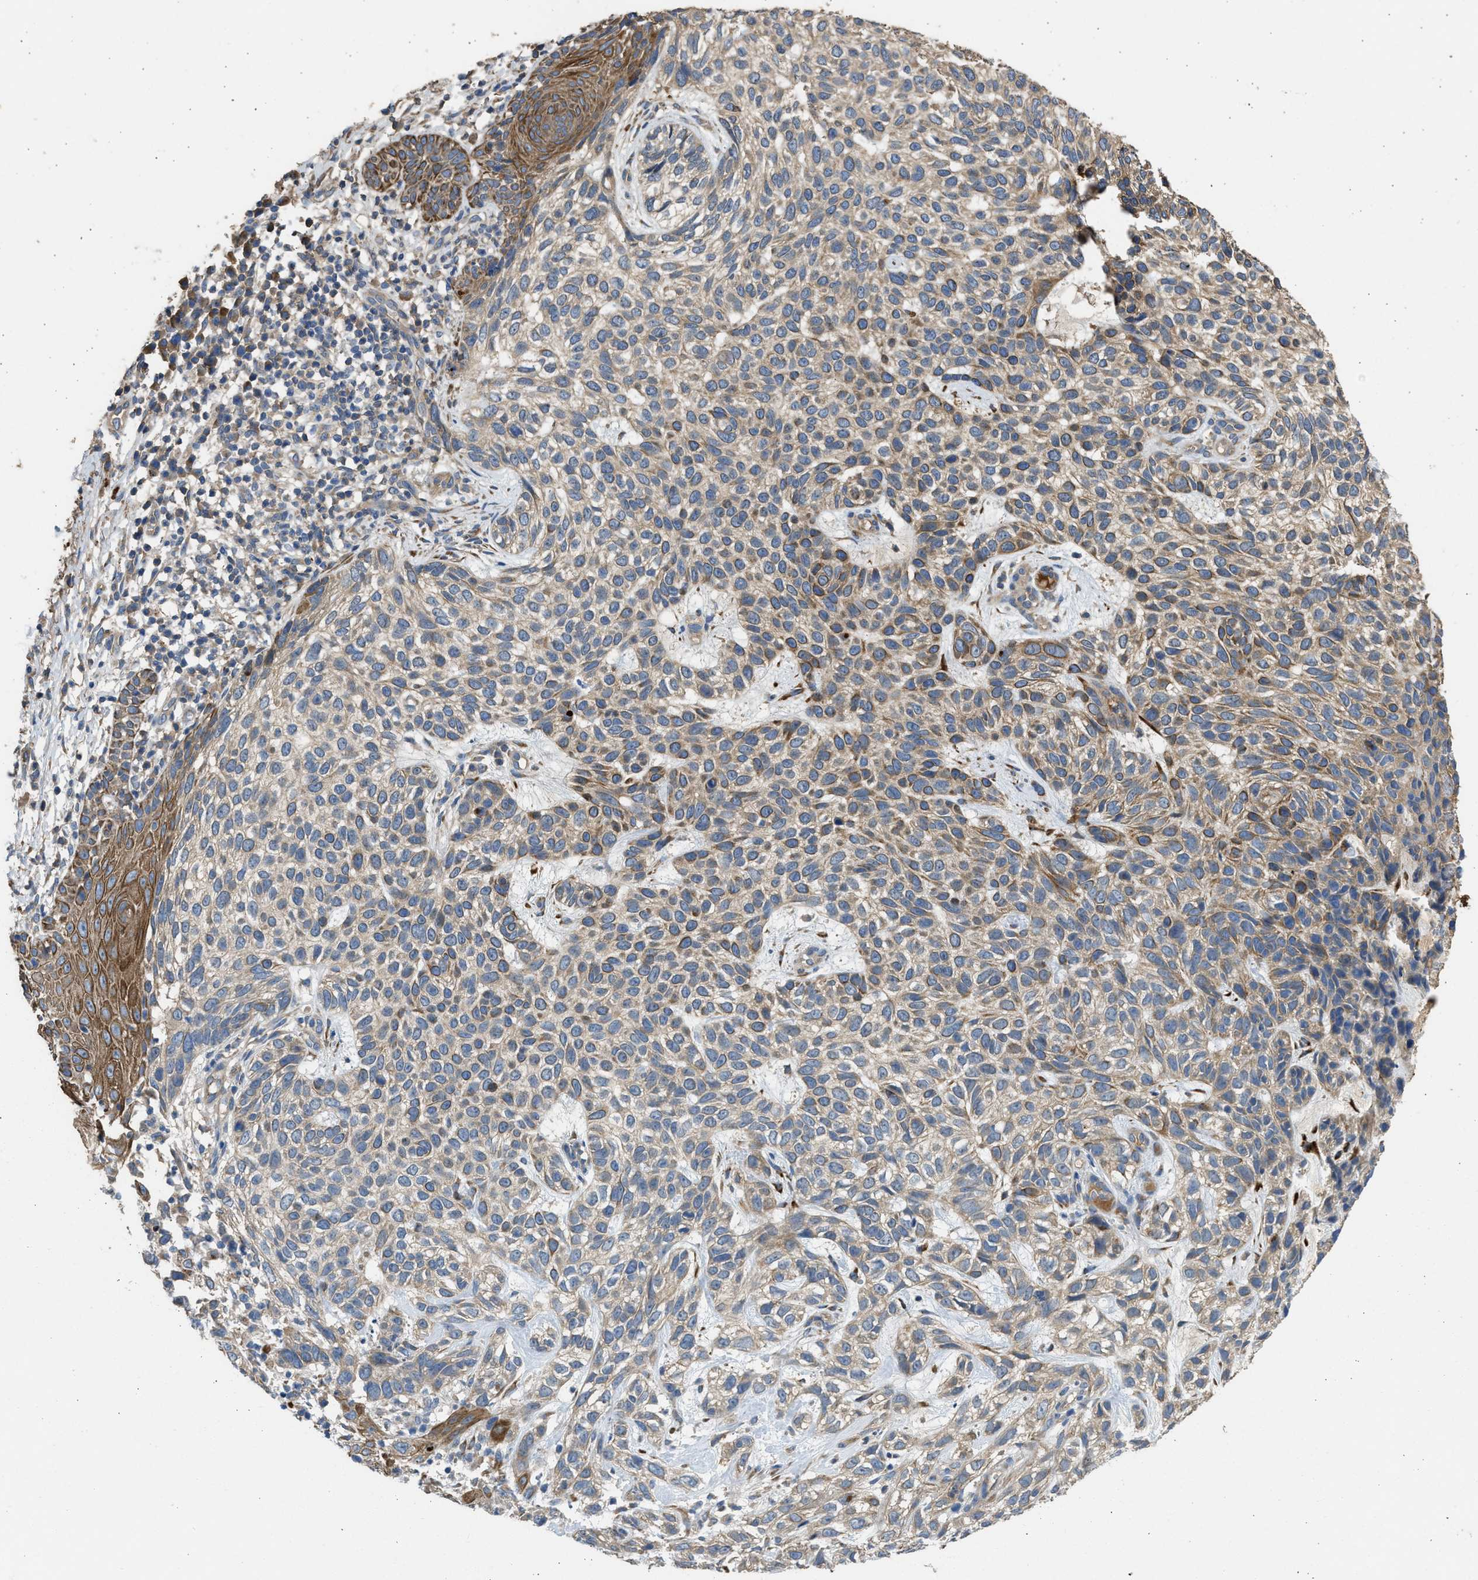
{"staining": {"intensity": "moderate", "quantity": ">75%", "location": "cytoplasmic/membranous"}, "tissue": "skin cancer", "cell_type": "Tumor cells", "image_type": "cancer", "snomed": [{"axis": "morphology", "description": "Normal tissue, NOS"}, {"axis": "morphology", "description": "Basal cell carcinoma"}, {"axis": "topography", "description": "Skin"}], "caption": "Human skin cancer (basal cell carcinoma) stained with a brown dye displays moderate cytoplasmic/membranous positive expression in approximately >75% of tumor cells.", "gene": "CSRNP2", "patient": {"sex": "male", "age": 79}}